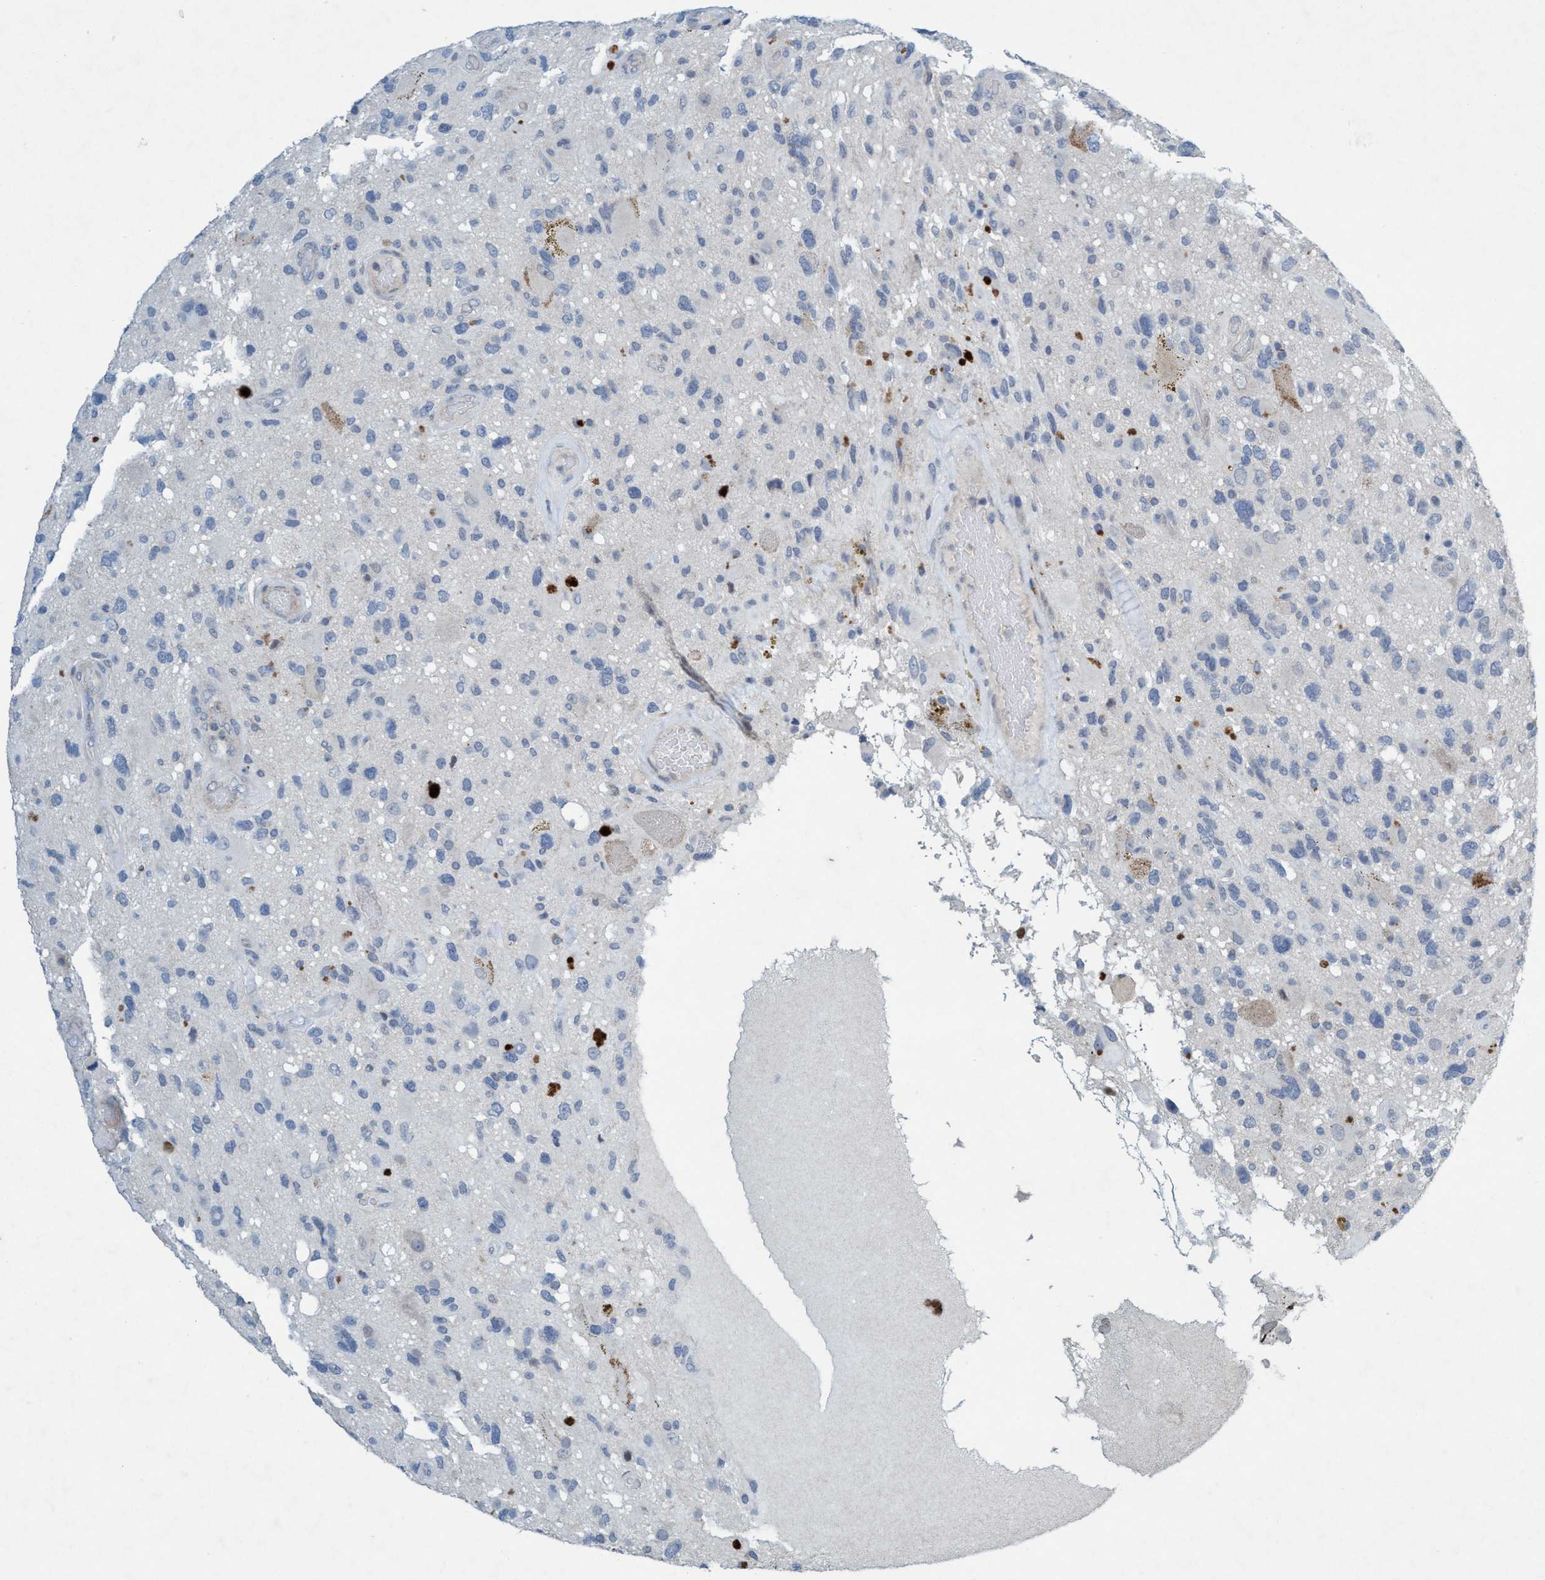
{"staining": {"intensity": "negative", "quantity": "none", "location": "none"}, "tissue": "glioma", "cell_type": "Tumor cells", "image_type": "cancer", "snomed": [{"axis": "morphology", "description": "Glioma, malignant, High grade"}, {"axis": "topography", "description": "Brain"}], "caption": "DAB immunohistochemical staining of human glioma reveals no significant positivity in tumor cells. The staining was performed using DAB to visualize the protein expression in brown, while the nuclei were stained in blue with hematoxylin (Magnification: 20x).", "gene": "RNF208", "patient": {"sex": "male", "age": 33}}